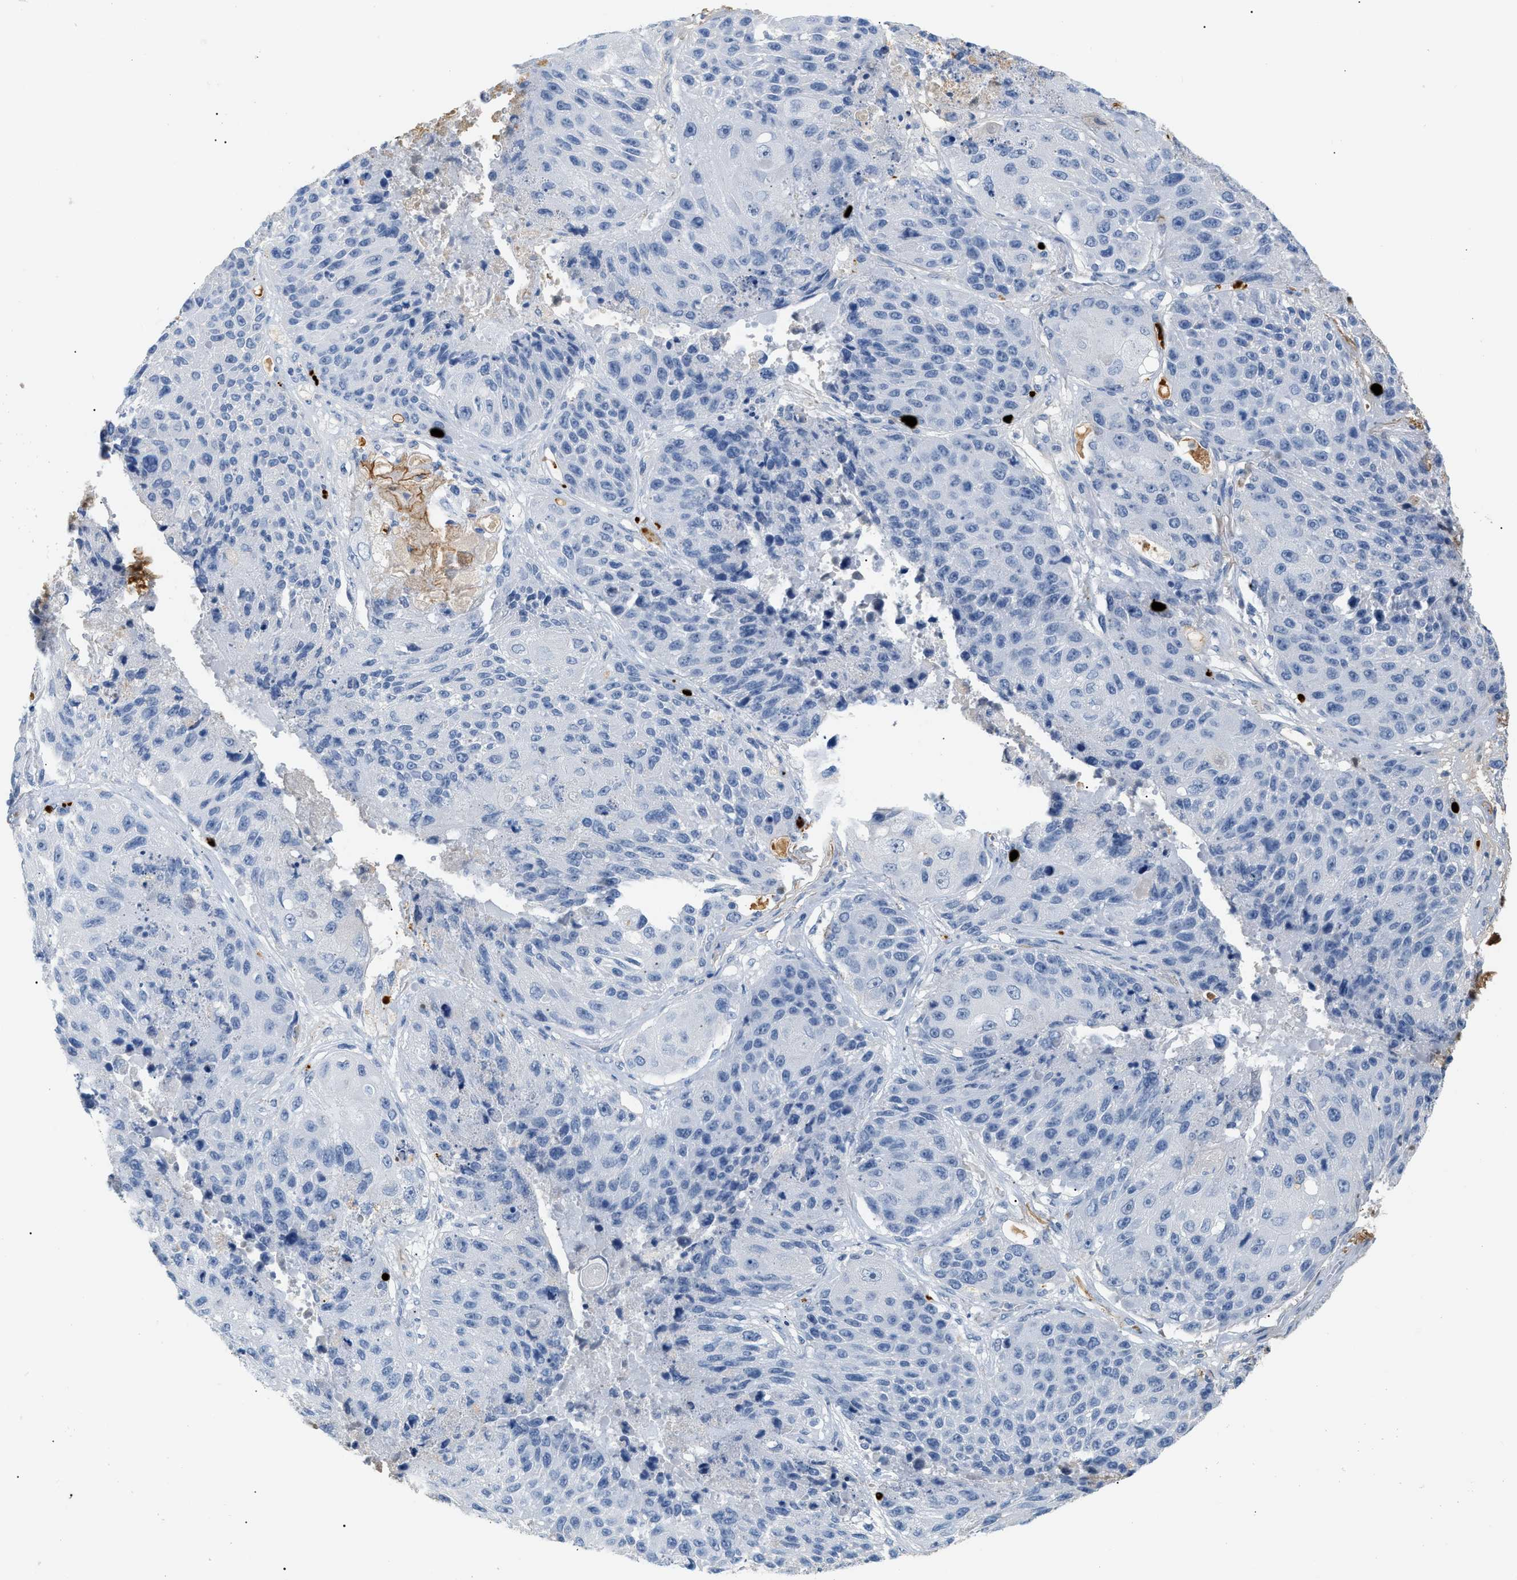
{"staining": {"intensity": "negative", "quantity": "none", "location": "none"}, "tissue": "lung cancer", "cell_type": "Tumor cells", "image_type": "cancer", "snomed": [{"axis": "morphology", "description": "Squamous cell carcinoma, NOS"}, {"axis": "topography", "description": "Lung"}], "caption": "High power microscopy photomicrograph of an IHC image of lung cancer, revealing no significant staining in tumor cells.", "gene": "CFH", "patient": {"sex": "male", "age": 61}}